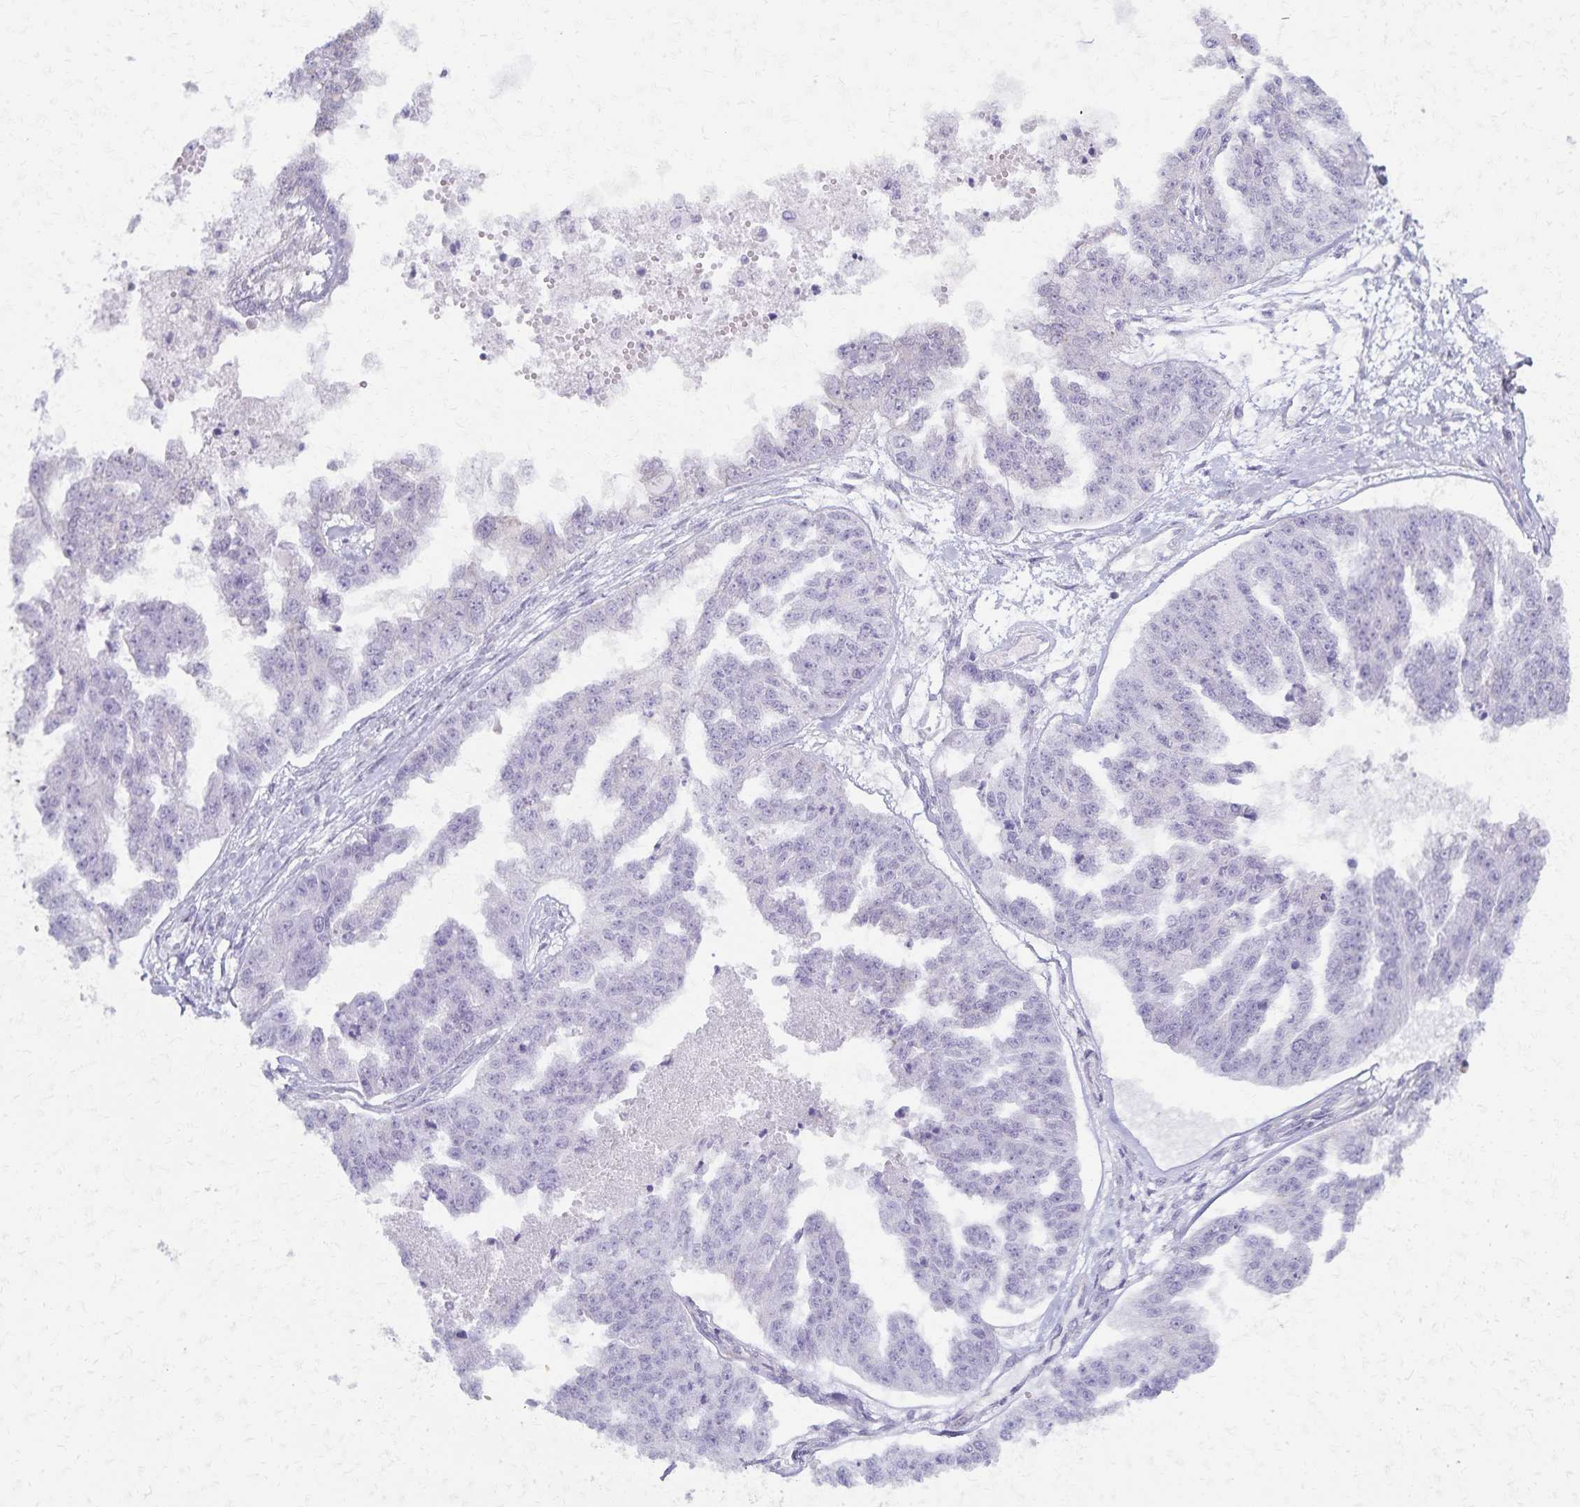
{"staining": {"intensity": "negative", "quantity": "none", "location": "none"}, "tissue": "ovarian cancer", "cell_type": "Tumor cells", "image_type": "cancer", "snomed": [{"axis": "morphology", "description": "Cystadenocarcinoma, serous, NOS"}, {"axis": "topography", "description": "Ovary"}], "caption": "High magnification brightfield microscopy of serous cystadenocarcinoma (ovarian) stained with DAB (brown) and counterstained with hematoxylin (blue): tumor cells show no significant expression. Brightfield microscopy of immunohistochemistry stained with DAB (brown) and hematoxylin (blue), captured at high magnification.", "gene": "KISS1", "patient": {"sex": "female", "age": 58}}